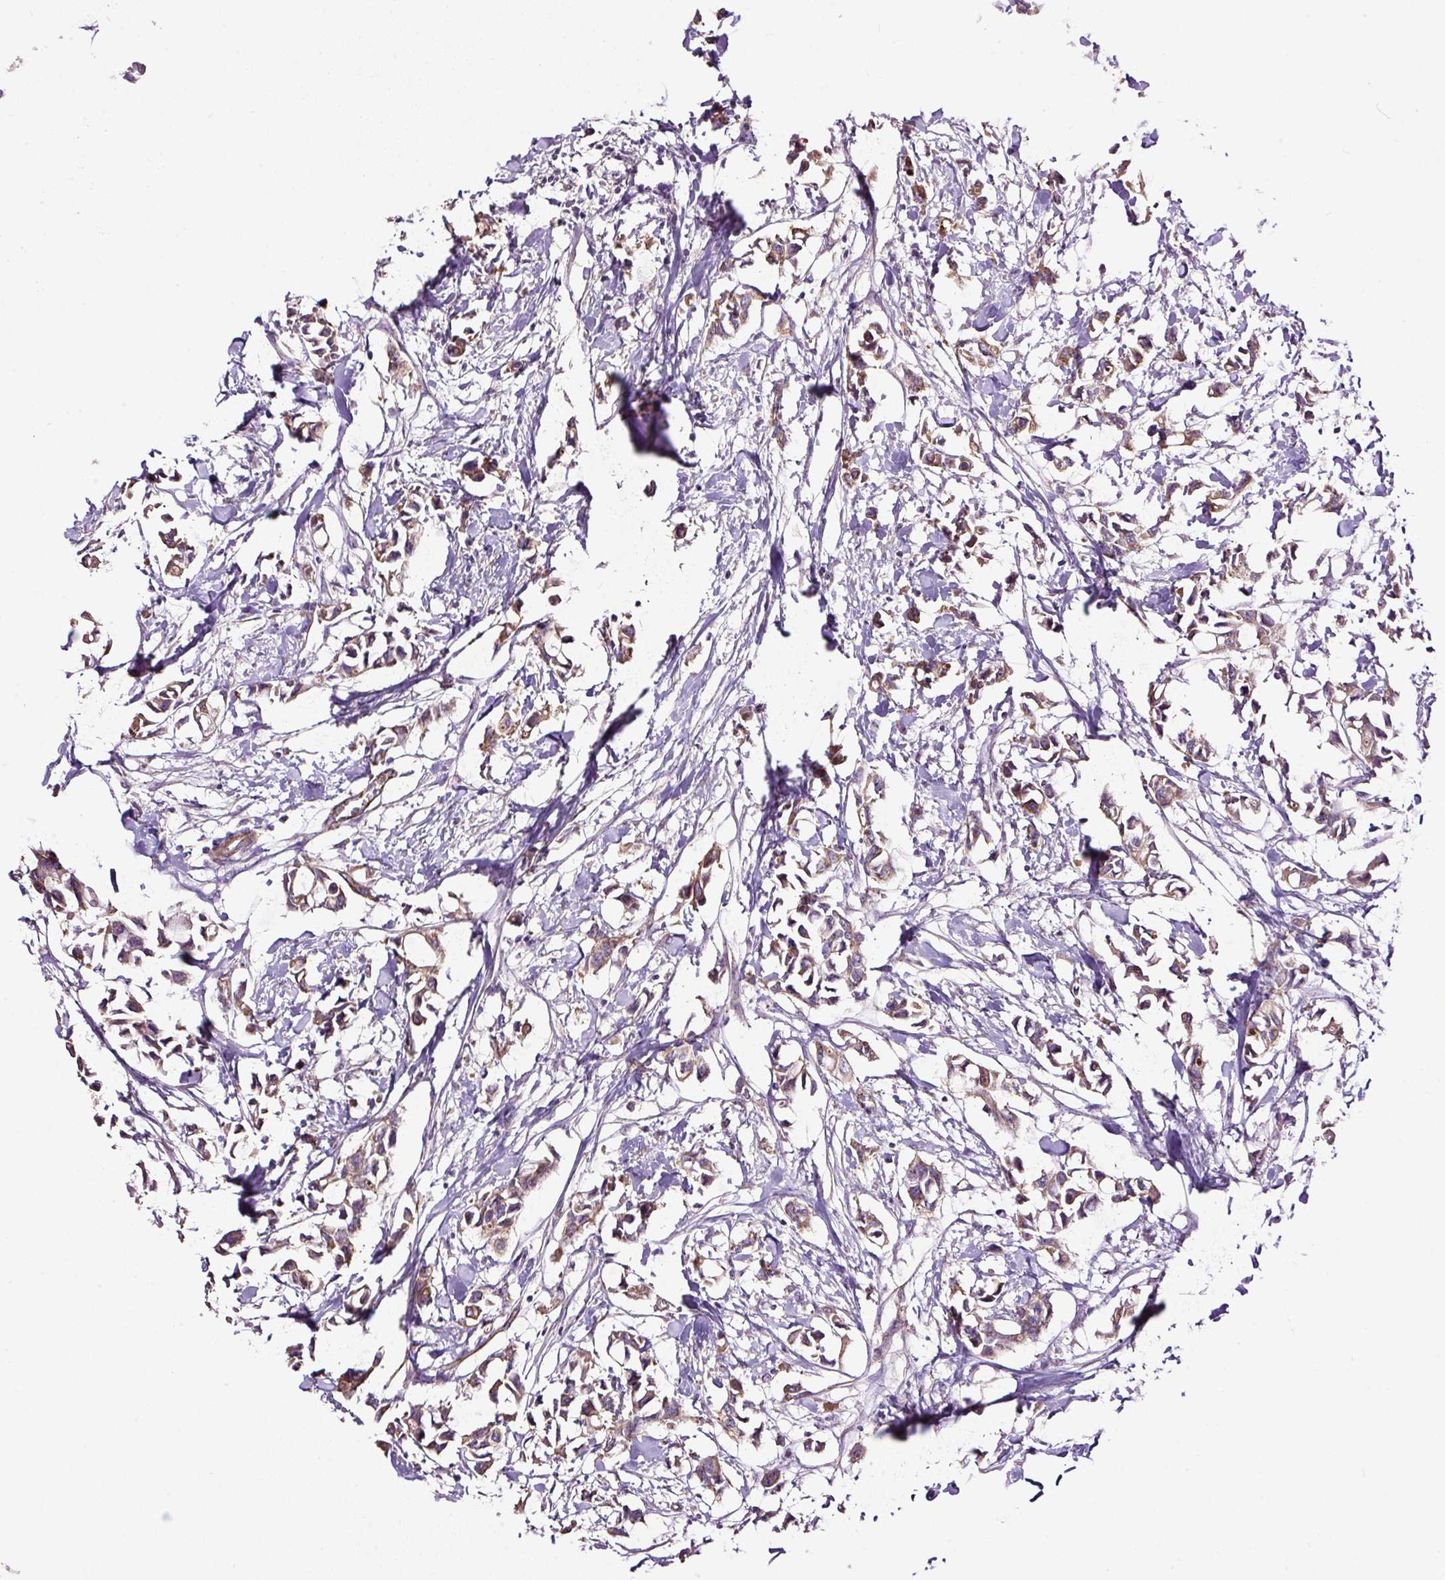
{"staining": {"intensity": "moderate", "quantity": ">75%", "location": "cytoplasmic/membranous"}, "tissue": "breast cancer", "cell_type": "Tumor cells", "image_type": "cancer", "snomed": [{"axis": "morphology", "description": "Duct carcinoma"}, {"axis": "topography", "description": "Breast"}], "caption": "Immunohistochemical staining of breast cancer shows moderate cytoplasmic/membranous protein staining in approximately >75% of tumor cells. The staining was performed using DAB (3,3'-diaminobenzidine), with brown indicating positive protein expression. Nuclei are stained blue with hematoxylin.", "gene": "MAGEB16", "patient": {"sex": "female", "age": 41}}